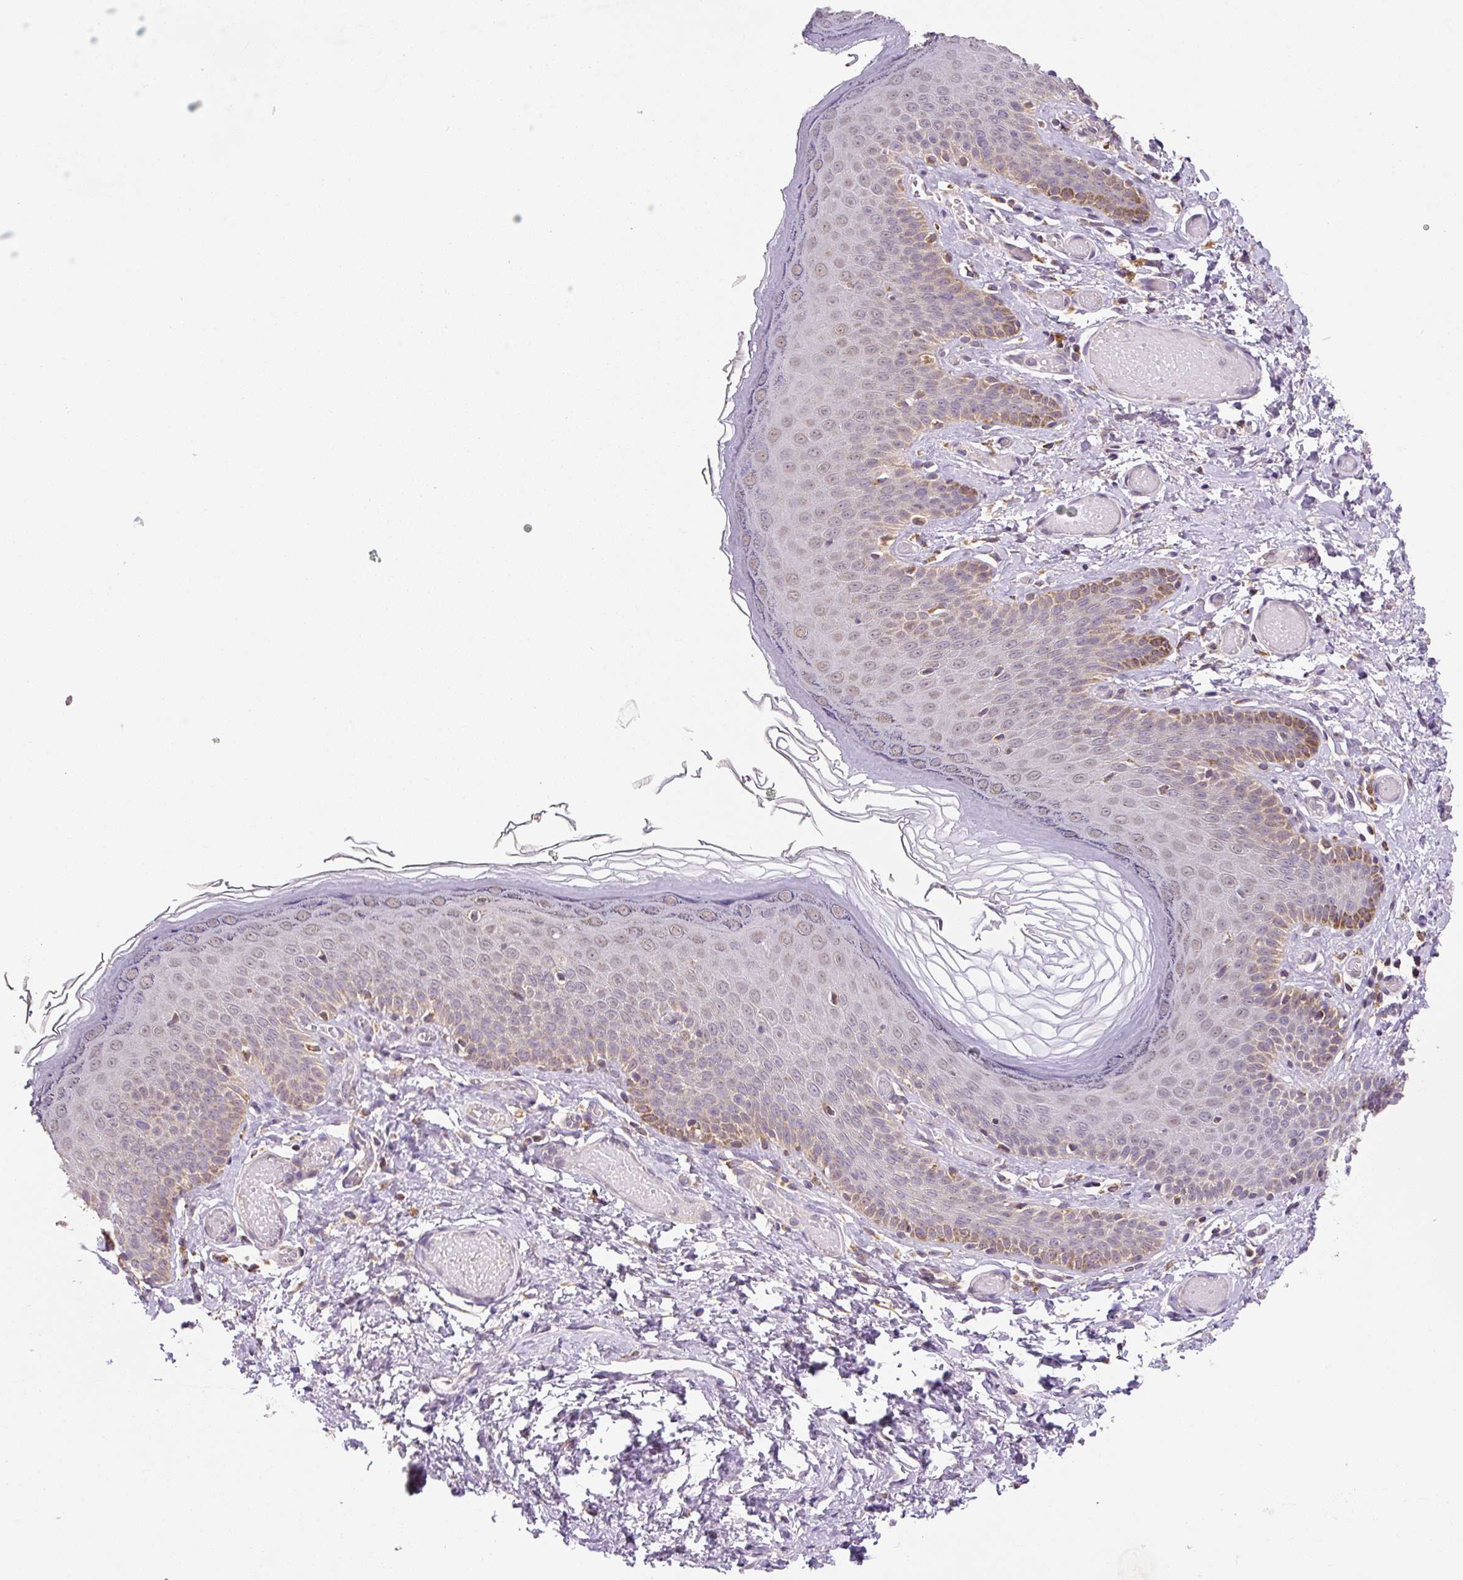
{"staining": {"intensity": "moderate", "quantity": ">75%", "location": "cytoplasmic/membranous,nuclear"}, "tissue": "skin", "cell_type": "Epidermal cells", "image_type": "normal", "snomed": [{"axis": "morphology", "description": "Normal tissue, NOS"}, {"axis": "topography", "description": "Anal"}], "caption": "Skin stained with IHC displays moderate cytoplasmic/membranous,nuclear expression in about >75% of epidermal cells.", "gene": "MFSD9", "patient": {"sex": "female", "age": 40}}